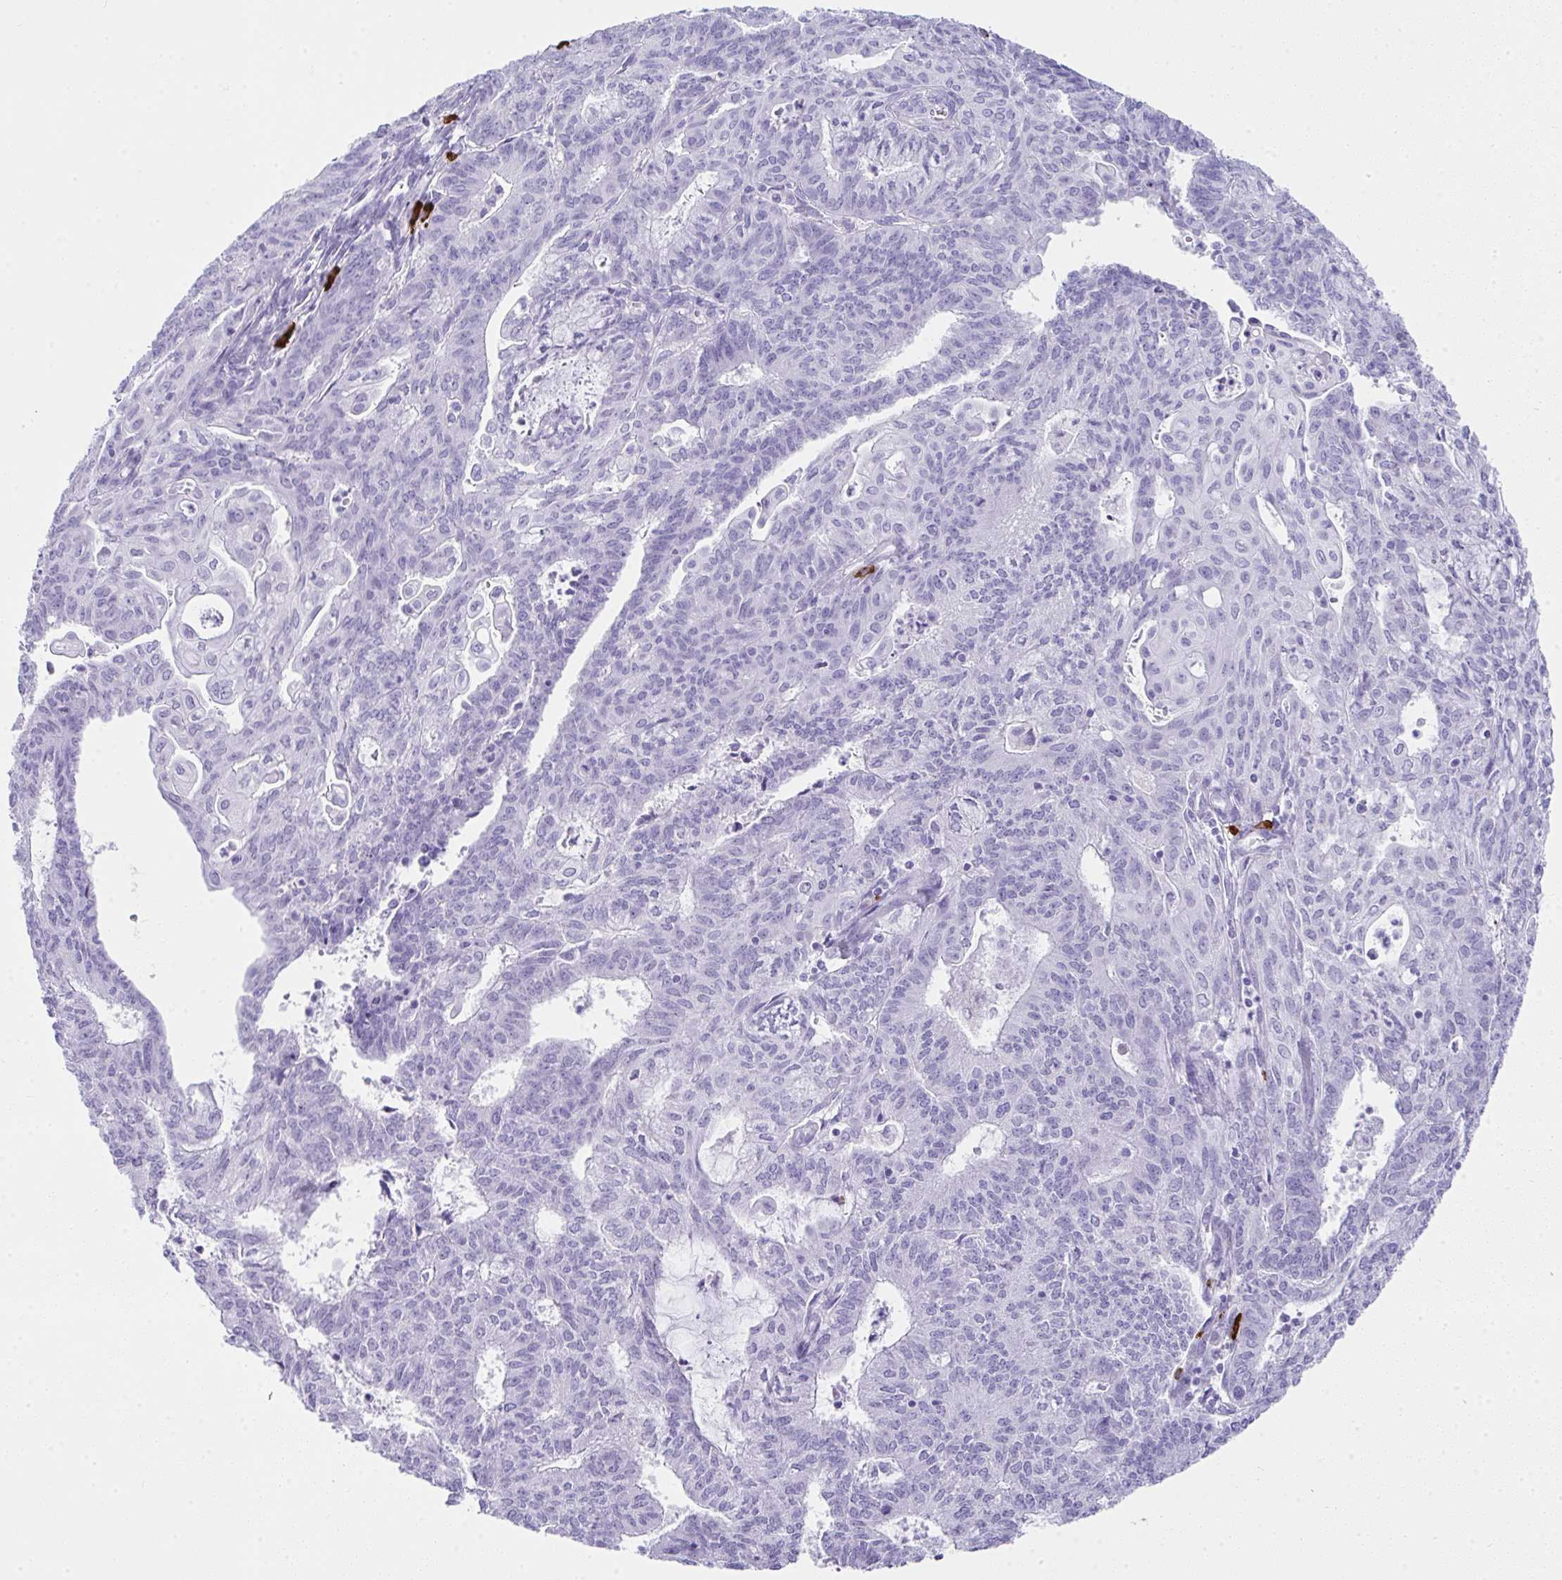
{"staining": {"intensity": "negative", "quantity": "none", "location": "none"}, "tissue": "endometrial cancer", "cell_type": "Tumor cells", "image_type": "cancer", "snomed": [{"axis": "morphology", "description": "Adenocarcinoma, NOS"}, {"axis": "topography", "description": "Endometrium"}], "caption": "The photomicrograph reveals no staining of tumor cells in endometrial adenocarcinoma.", "gene": "CDADC1", "patient": {"sex": "female", "age": 61}}